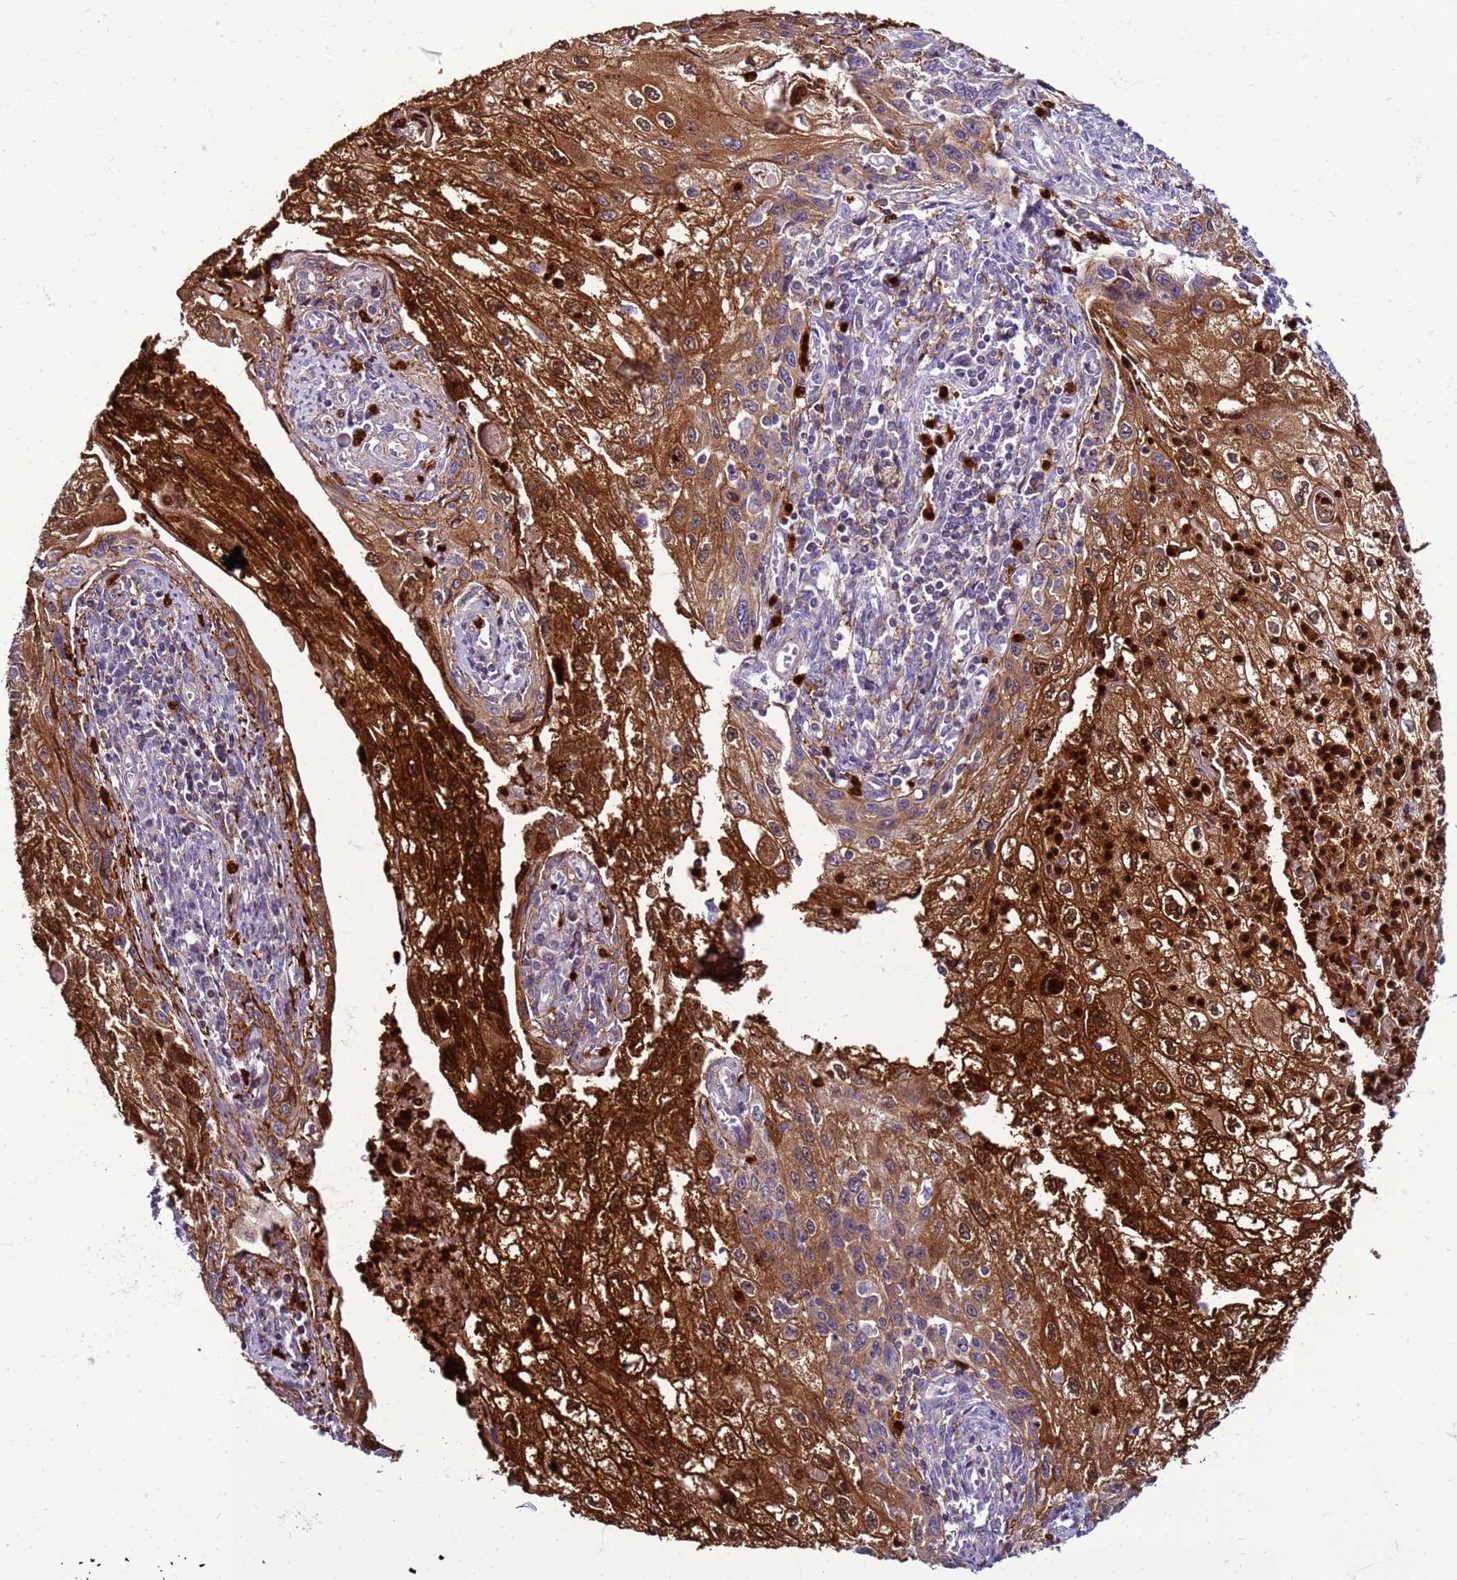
{"staining": {"intensity": "strong", "quantity": ">75%", "location": "cytoplasmic/membranous,nuclear"}, "tissue": "cervical cancer", "cell_type": "Tumor cells", "image_type": "cancer", "snomed": [{"axis": "morphology", "description": "Squamous cell carcinoma, NOS"}, {"axis": "topography", "description": "Cervix"}], "caption": "Squamous cell carcinoma (cervical) stained with DAB (3,3'-diaminobenzidine) immunohistochemistry shows high levels of strong cytoplasmic/membranous and nuclear positivity in about >75% of tumor cells. Using DAB (brown) and hematoxylin (blue) stains, captured at high magnification using brightfield microscopy.", "gene": "VPS4B", "patient": {"sex": "female", "age": 67}}